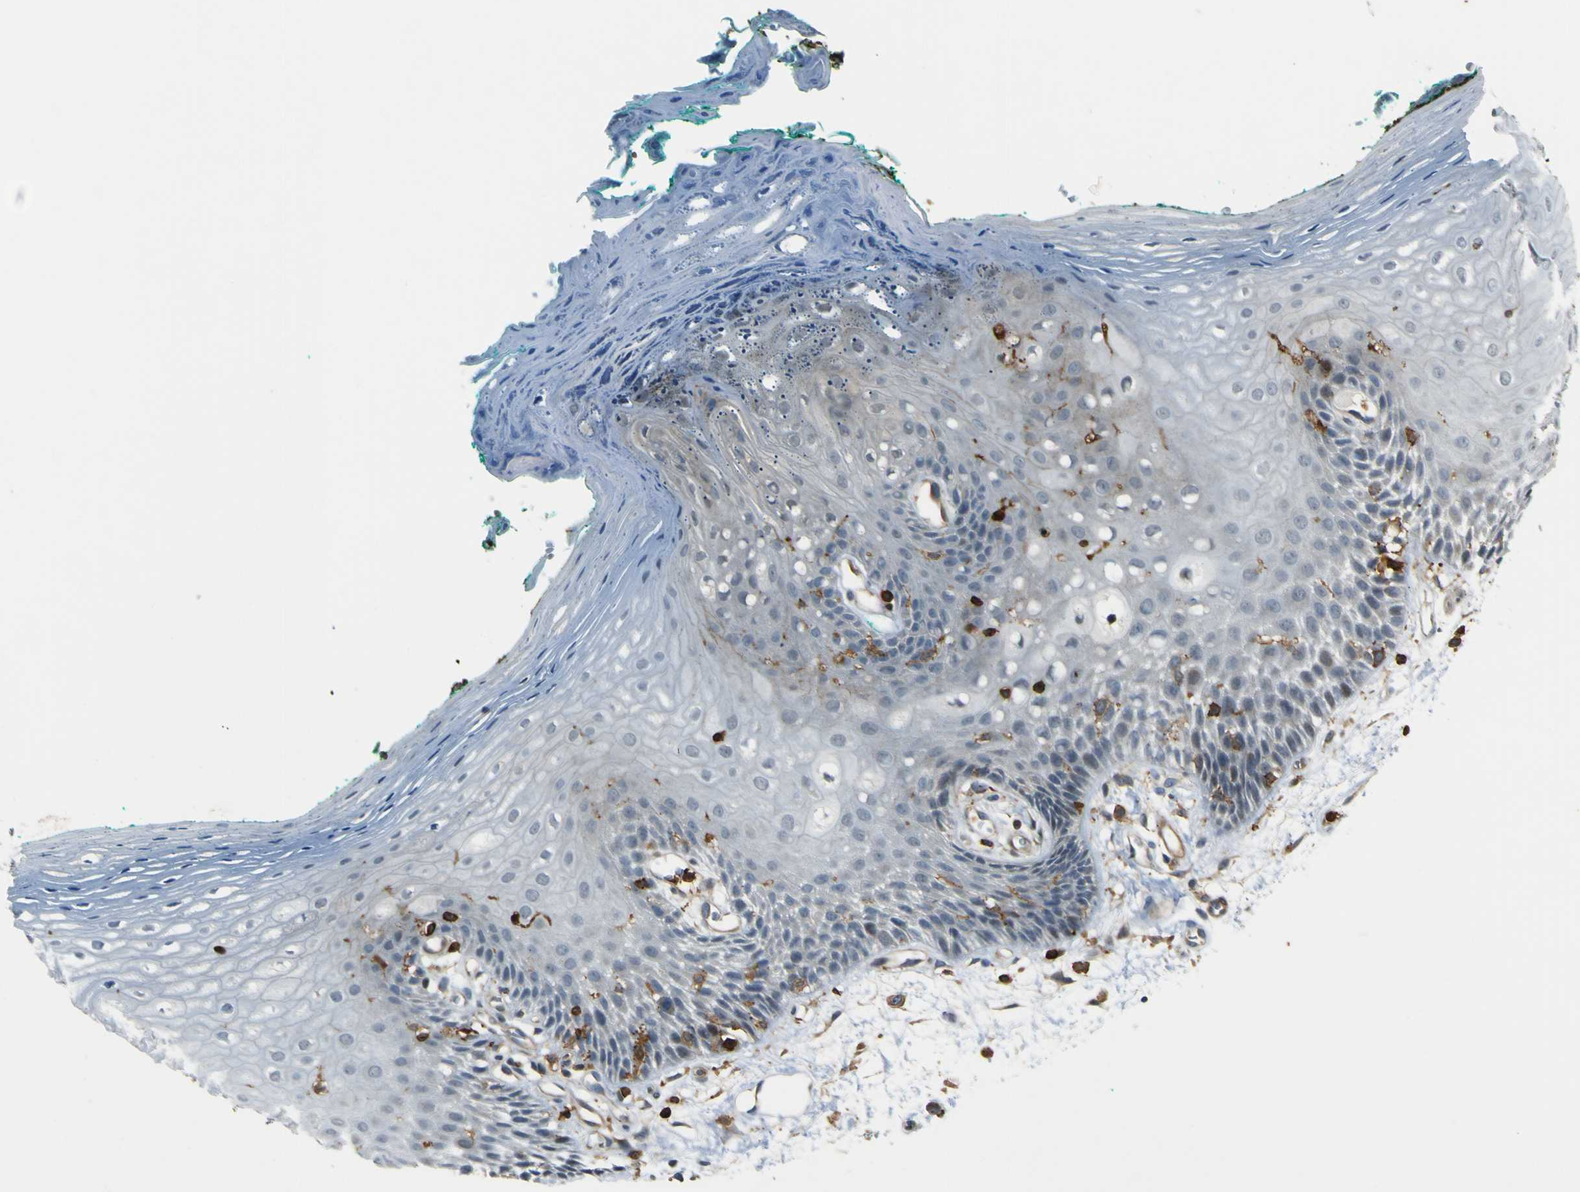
{"staining": {"intensity": "negative", "quantity": "none", "location": "none"}, "tissue": "oral mucosa", "cell_type": "Squamous epithelial cells", "image_type": "normal", "snomed": [{"axis": "morphology", "description": "Normal tissue, NOS"}, {"axis": "topography", "description": "Skeletal muscle"}, {"axis": "topography", "description": "Oral tissue"}, {"axis": "topography", "description": "Peripheral nerve tissue"}], "caption": "A high-resolution micrograph shows immunohistochemistry staining of benign oral mucosa, which displays no significant staining in squamous epithelial cells. (Brightfield microscopy of DAB (3,3'-diaminobenzidine) immunohistochemistry (IHC) at high magnification).", "gene": "PCDHB5", "patient": {"sex": "female", "age": 84}}